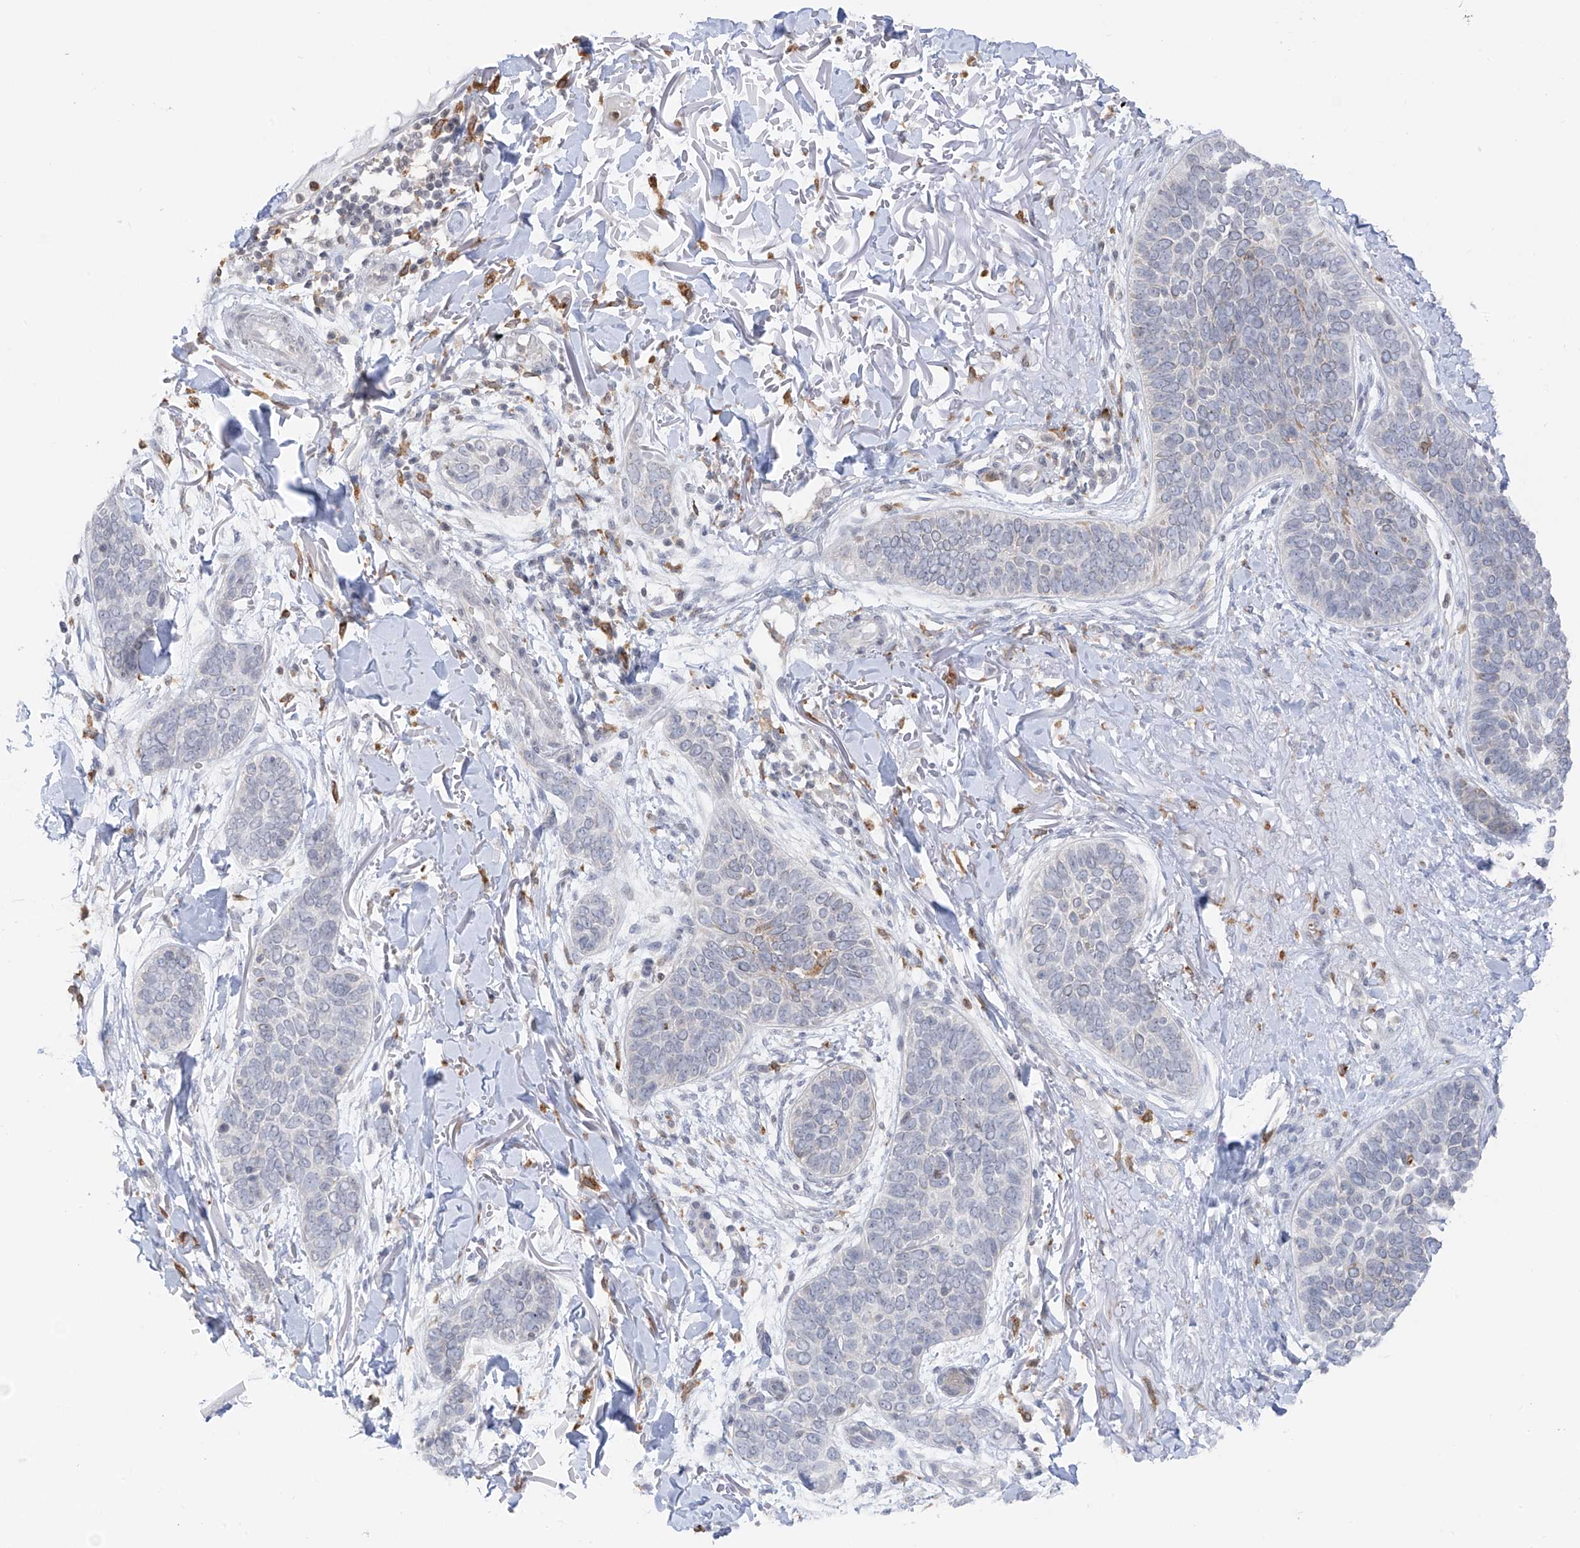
{"staining": {"intensity": "negative", "quantity": "none", "location": "none"}, "tissue": "skin cancer", "cell_type": "Tumor cells", "image_type": "cancer", "snomed": [{"axis": "morphology", "description": "Basal cell carcinoma"}, {"axis": "topography", "description": "Skin"}], "caption": "Tumor cells are negative for protein expression in human skin basal cell carcinoma.", "gene": "TBXAS1", "patient": {"sex": "male", "age": 85}}